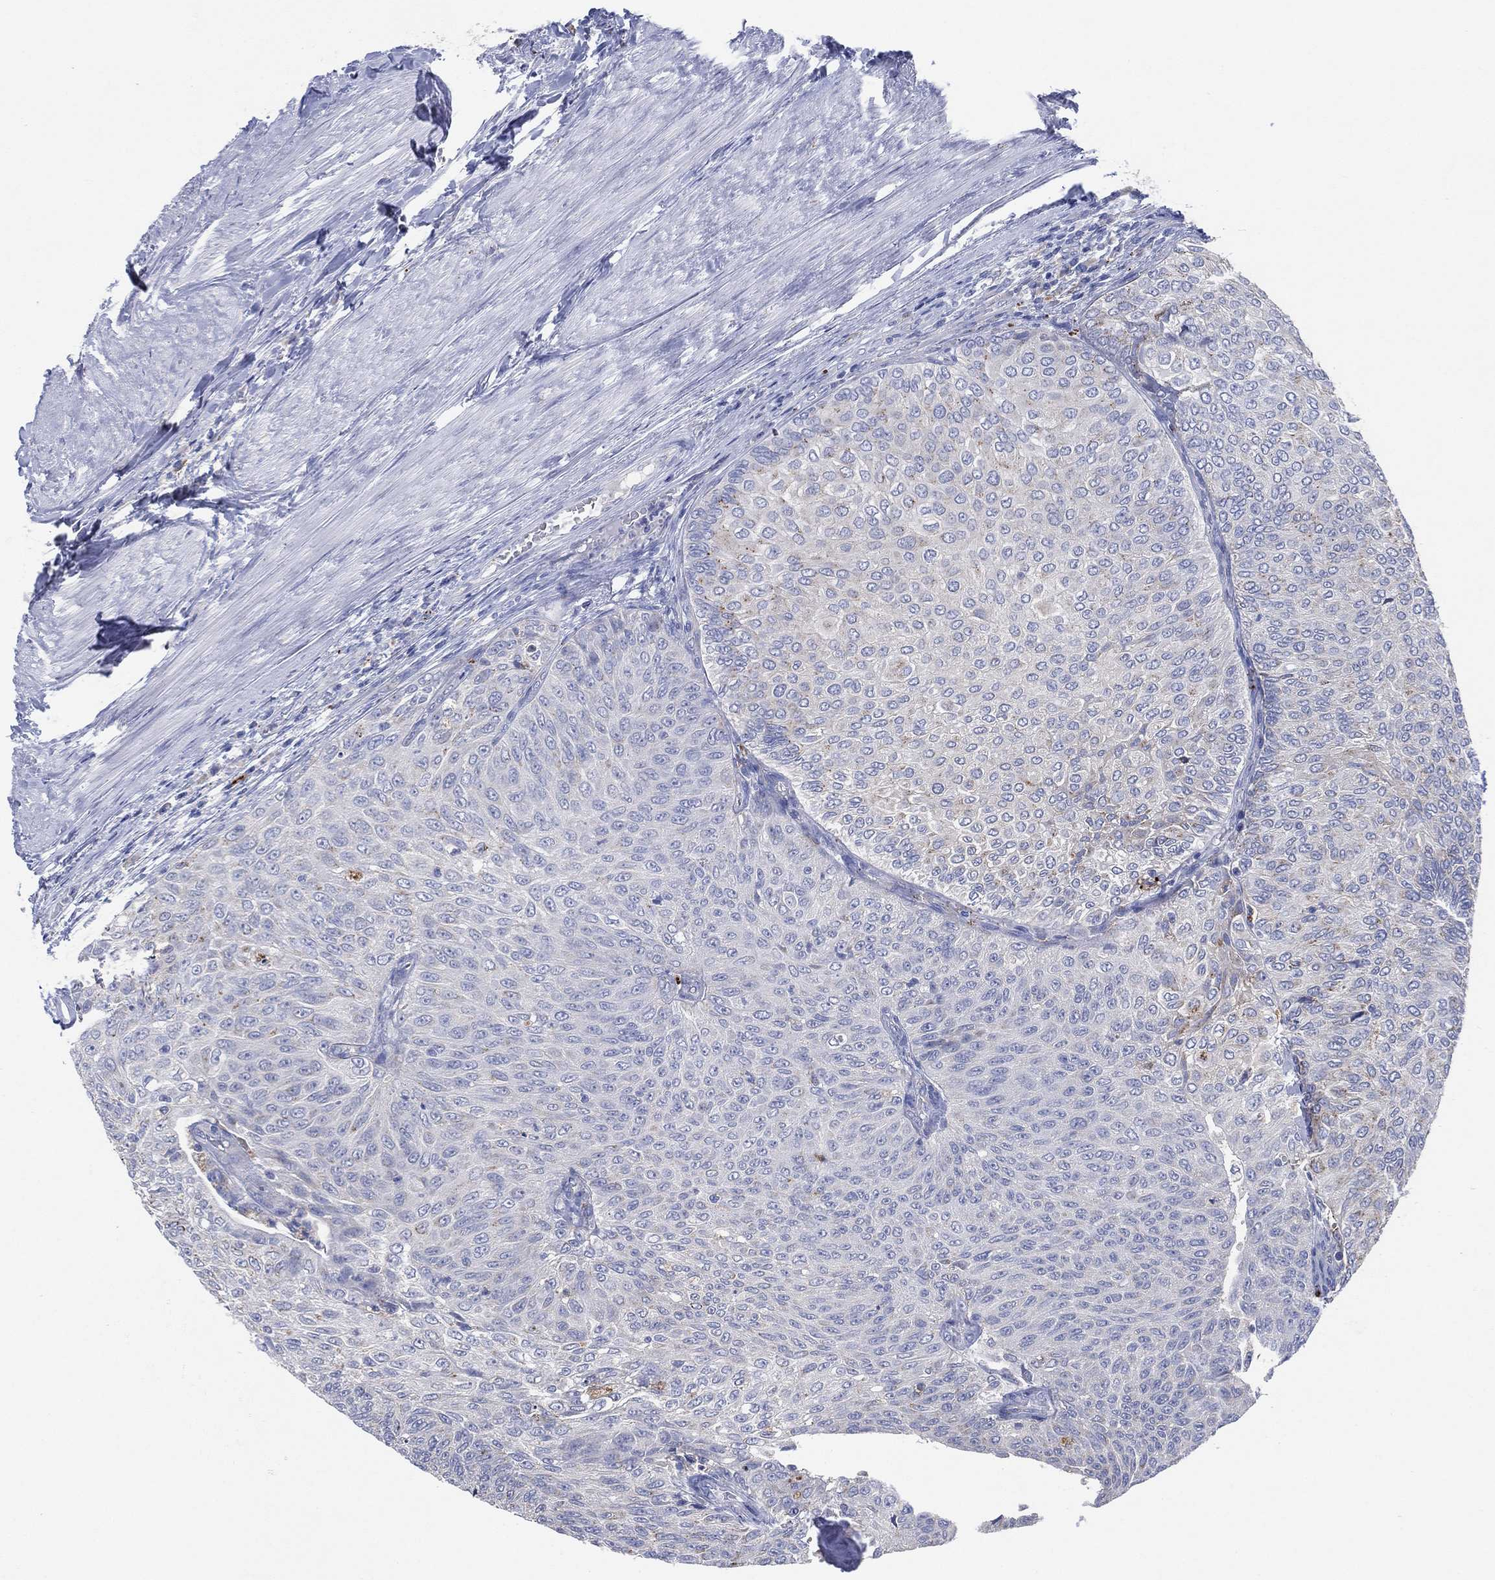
{"staining": {"intensity": "weak", "quantity": "<25%", "location": "cytoplasmic/membranous"}, "tissue": "urothelial cancer", "cell_type": "Tumor cells", "image_type": "cancer", "snomed": [{"axis": "morphology", "description": "Urothelial carcinoma, Low grade"}, {"axis": "topography", "description": "Ureter, NOS"}, {"axis": "topography", "description": "Urinary bladder"}], "caption": "An image of urothelial carcinoma (low-grade) stained for a protein shows no brown staining in tumor cells.", "gene": "GALNS", "patient": {"sex": "male", "age": 78}}